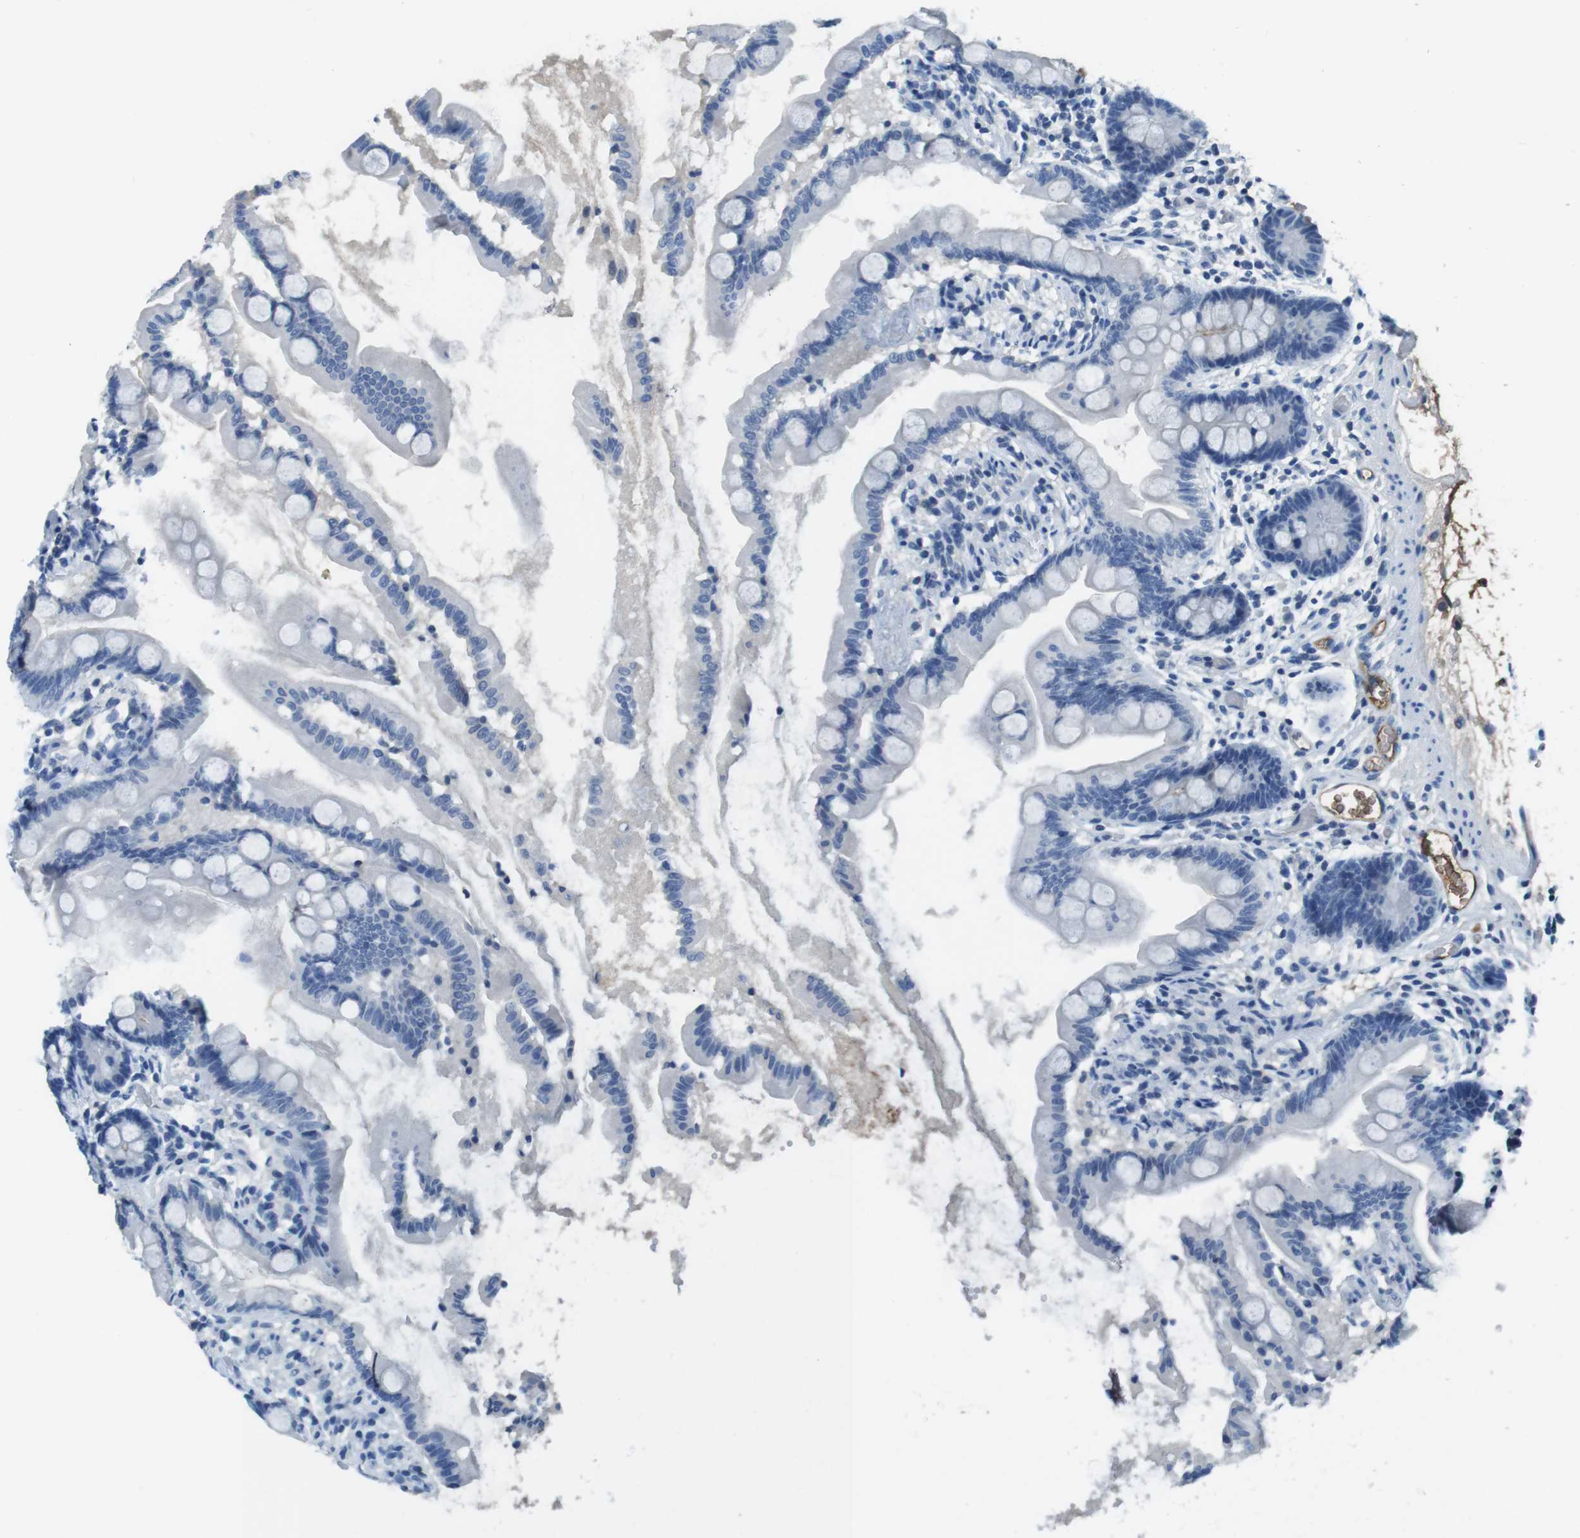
{"staining": {"intensity": "negative", "quantity": "none", "location": "none"}, "tissue": "small intestine", "cell_type": "Glandular cells", "image_type": "normal", "snomed": [{"axis": "morphology", "description": "Normal tissue, NOS"}, {"axis": "topography", "description": "Small intestine"}], "caption": "Immunohistochemistry (IHC) histopathology image of benign small intestine: small intestine stained with DAB displays no significant protein expression in glandular cells.", "gene": "TMPRSS15", "patient": {"sex": "female", "age": 56}}